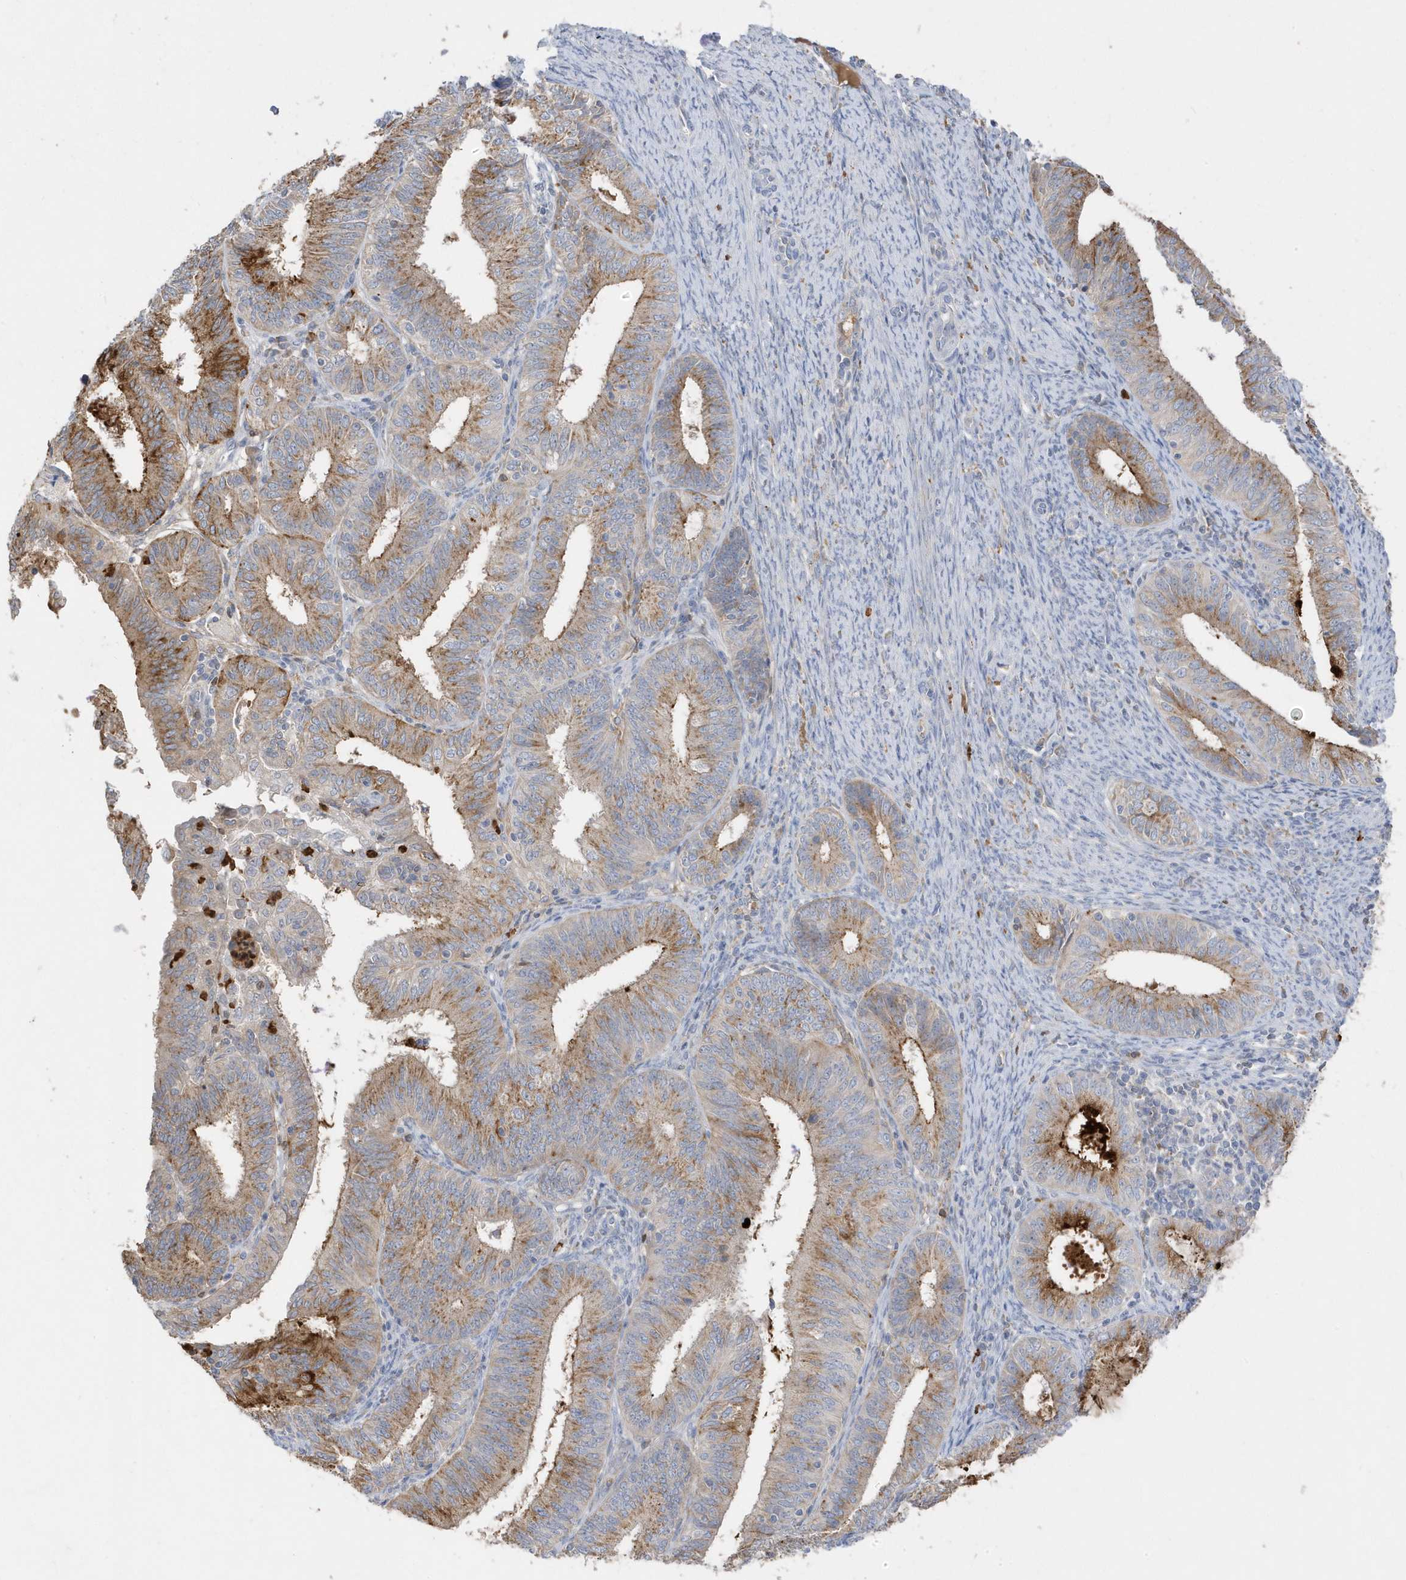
{"staining": {"intensity": "moderate", "quantity": ">75%", "location": "cytoplasmic/membranous"}, "tissue": "endometrial cancer", "cell_type": "Tumor cells", "image_type": "cancer", "snomed": [{"axis": "morphology", "description": "Adenocarcinoma, NOS"}, {"axis": "topography", "description": "Endometrium"}], "caption": "High-magnification brightfield microscopy of endometrial cancer stained with DAB (brown) and counterstained with hematoxylin (blue). tumor cells exhibit moderate cytoplasmic/membranous expression is appreciated in about>75% of cells.", "gene": "DPP9", "patient": {"sex": "female", "age": 51}}